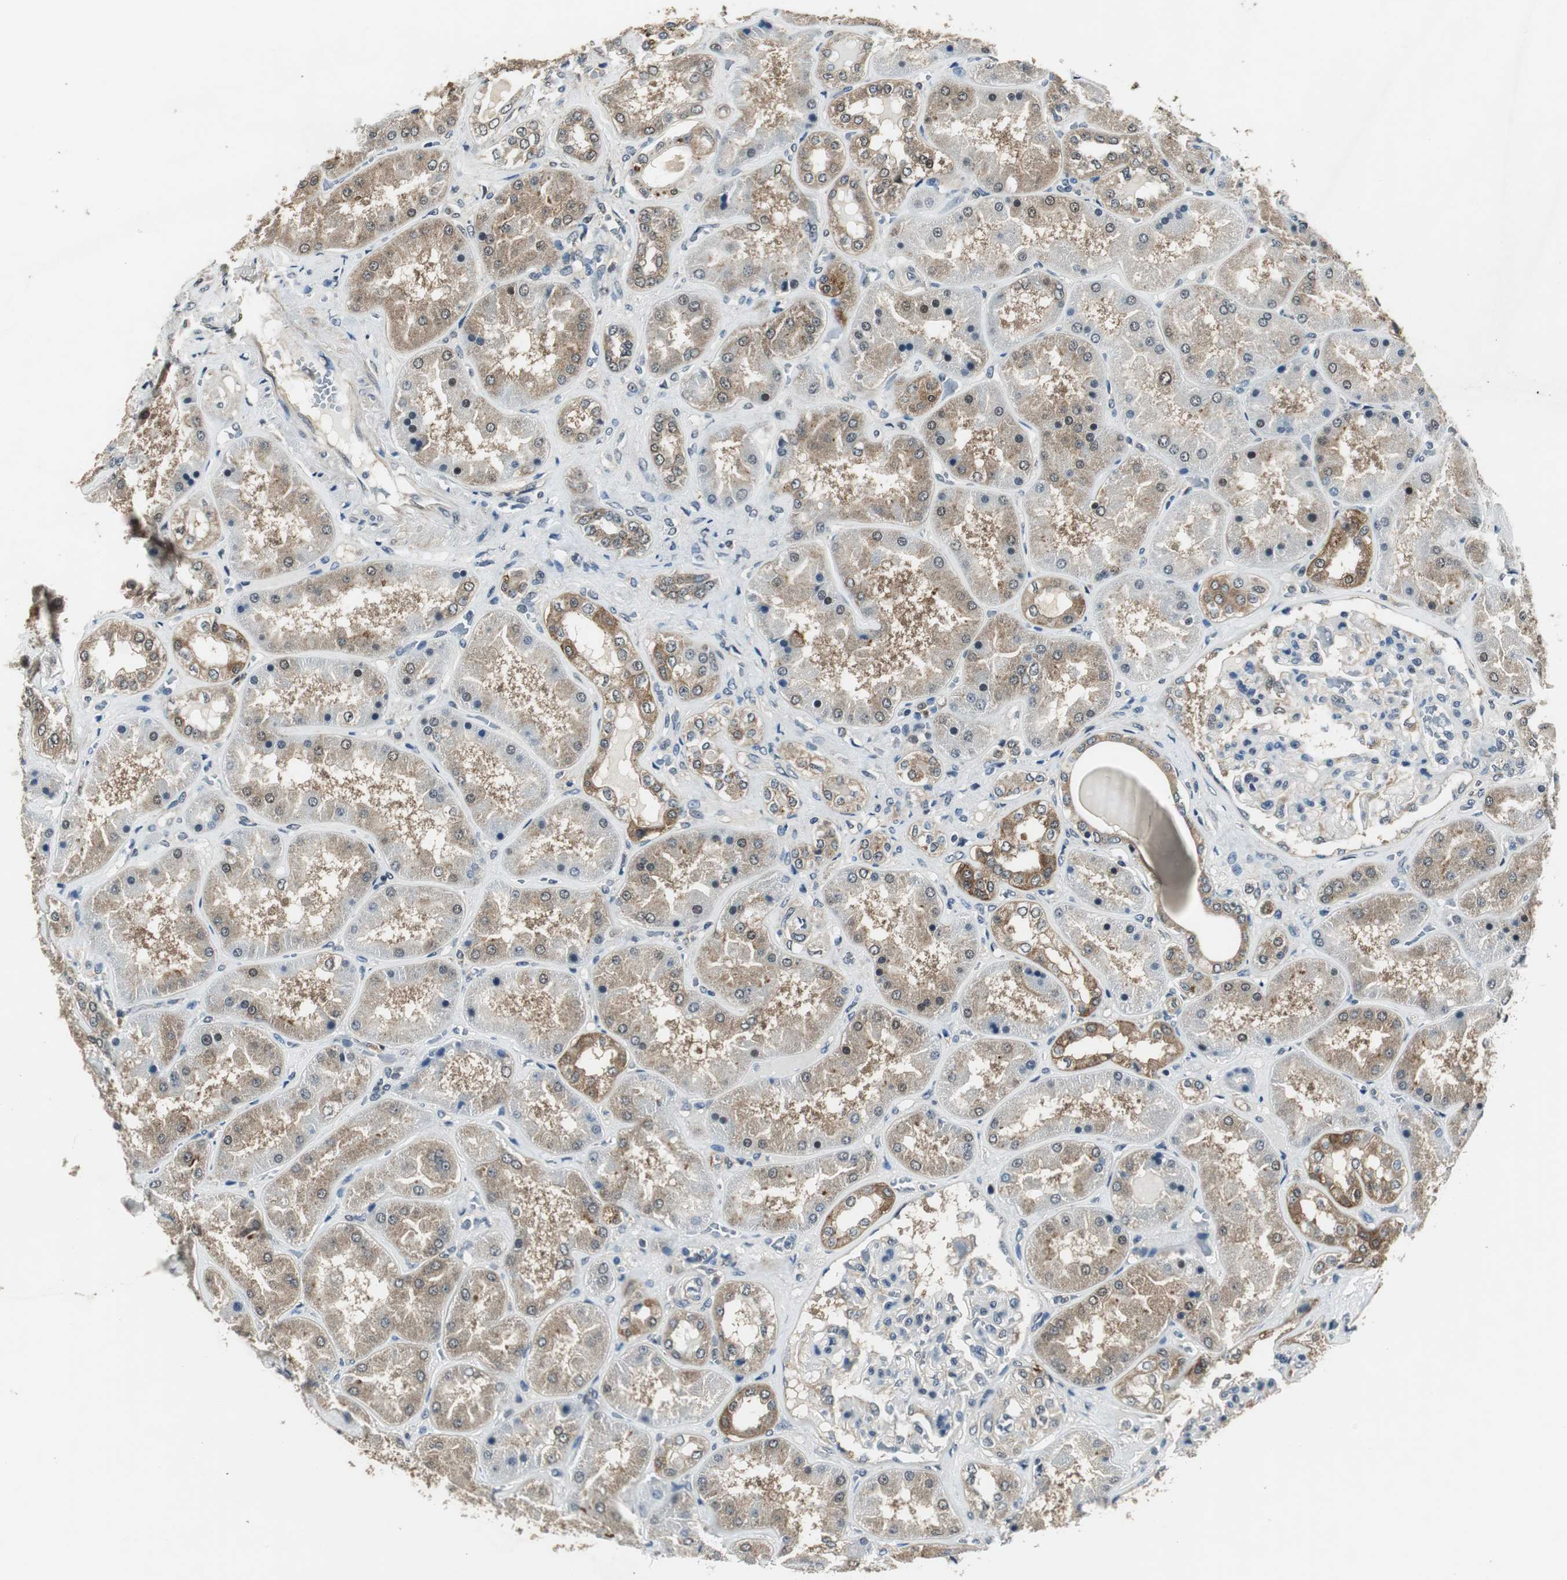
{"staining": {"intensity": "moderate", "quantity": "25%-75%", "location": "cytoplasmic/membranous"}, "tissue": "kidney", "cell_type": "Cells in glomeruli", "image_type": "normal", "snomed": [{"axis": "morphology", "description": "Normal tissue, NOS"}, {"axis": "topography", "description": "Kidney"}], "caption": "The image demonstrates staining of normal kidney, revealing moderate cytoplasmic/membranous protein staining (brown color) within cells in glomeruli.", "gene": "PSMB4", "patient": {"sex": "female", "age": 56}}